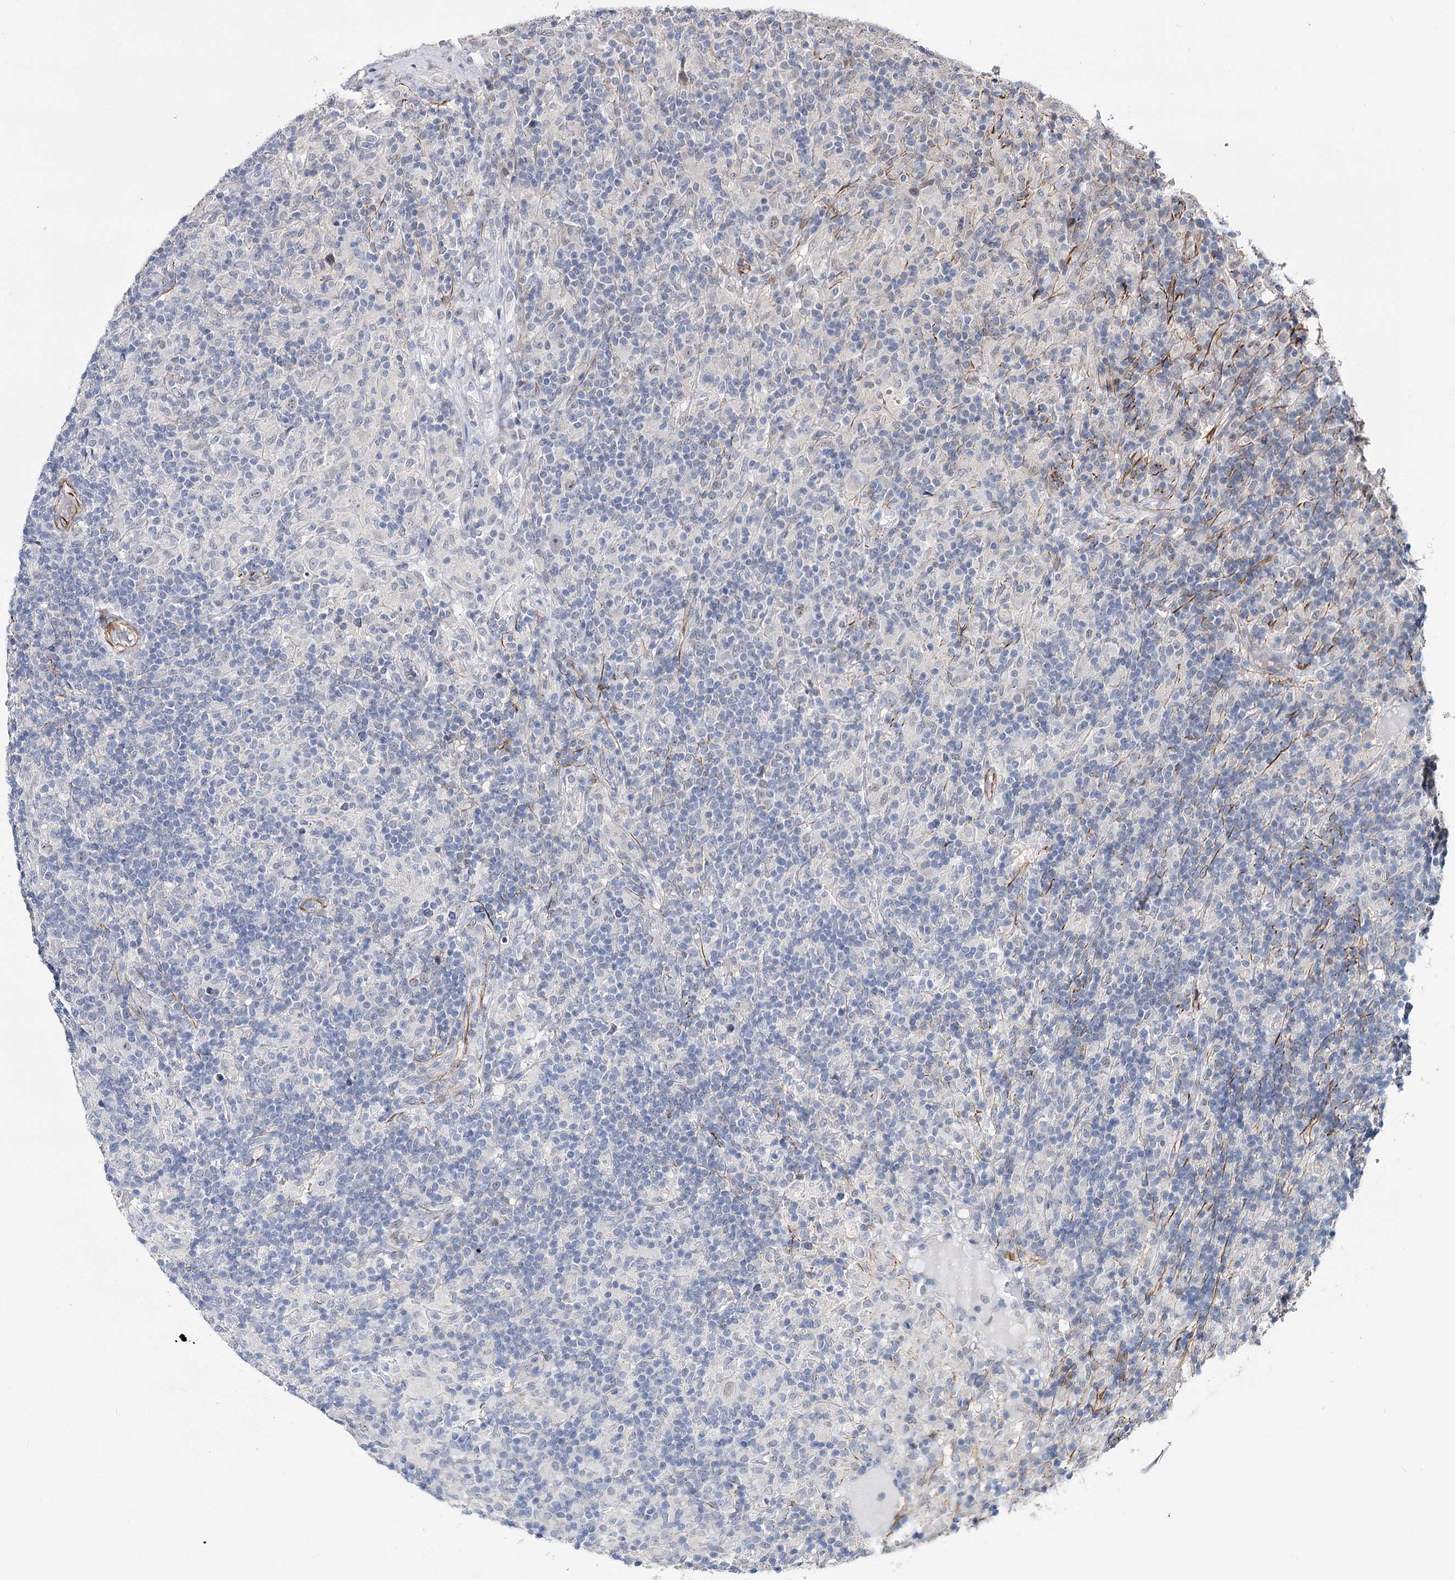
{"staining": {"intensity": "negative", "quantity": "none", "location": "none"}, "tissue": "lymphoma", "cell_type": "Tumor cells", "image_type": "cancer", "snomed": [{"axis": "morphology", "description": "Hodgkin's disease, NOS"}, {"axis": "topography", "description": "Lymph node"}], "caption": "A micrograph of human Hodgkin's disease is negative for staining in tumor cells.", "gene": "CFAP46", "patient": {"sex": "male", "age": 70}}